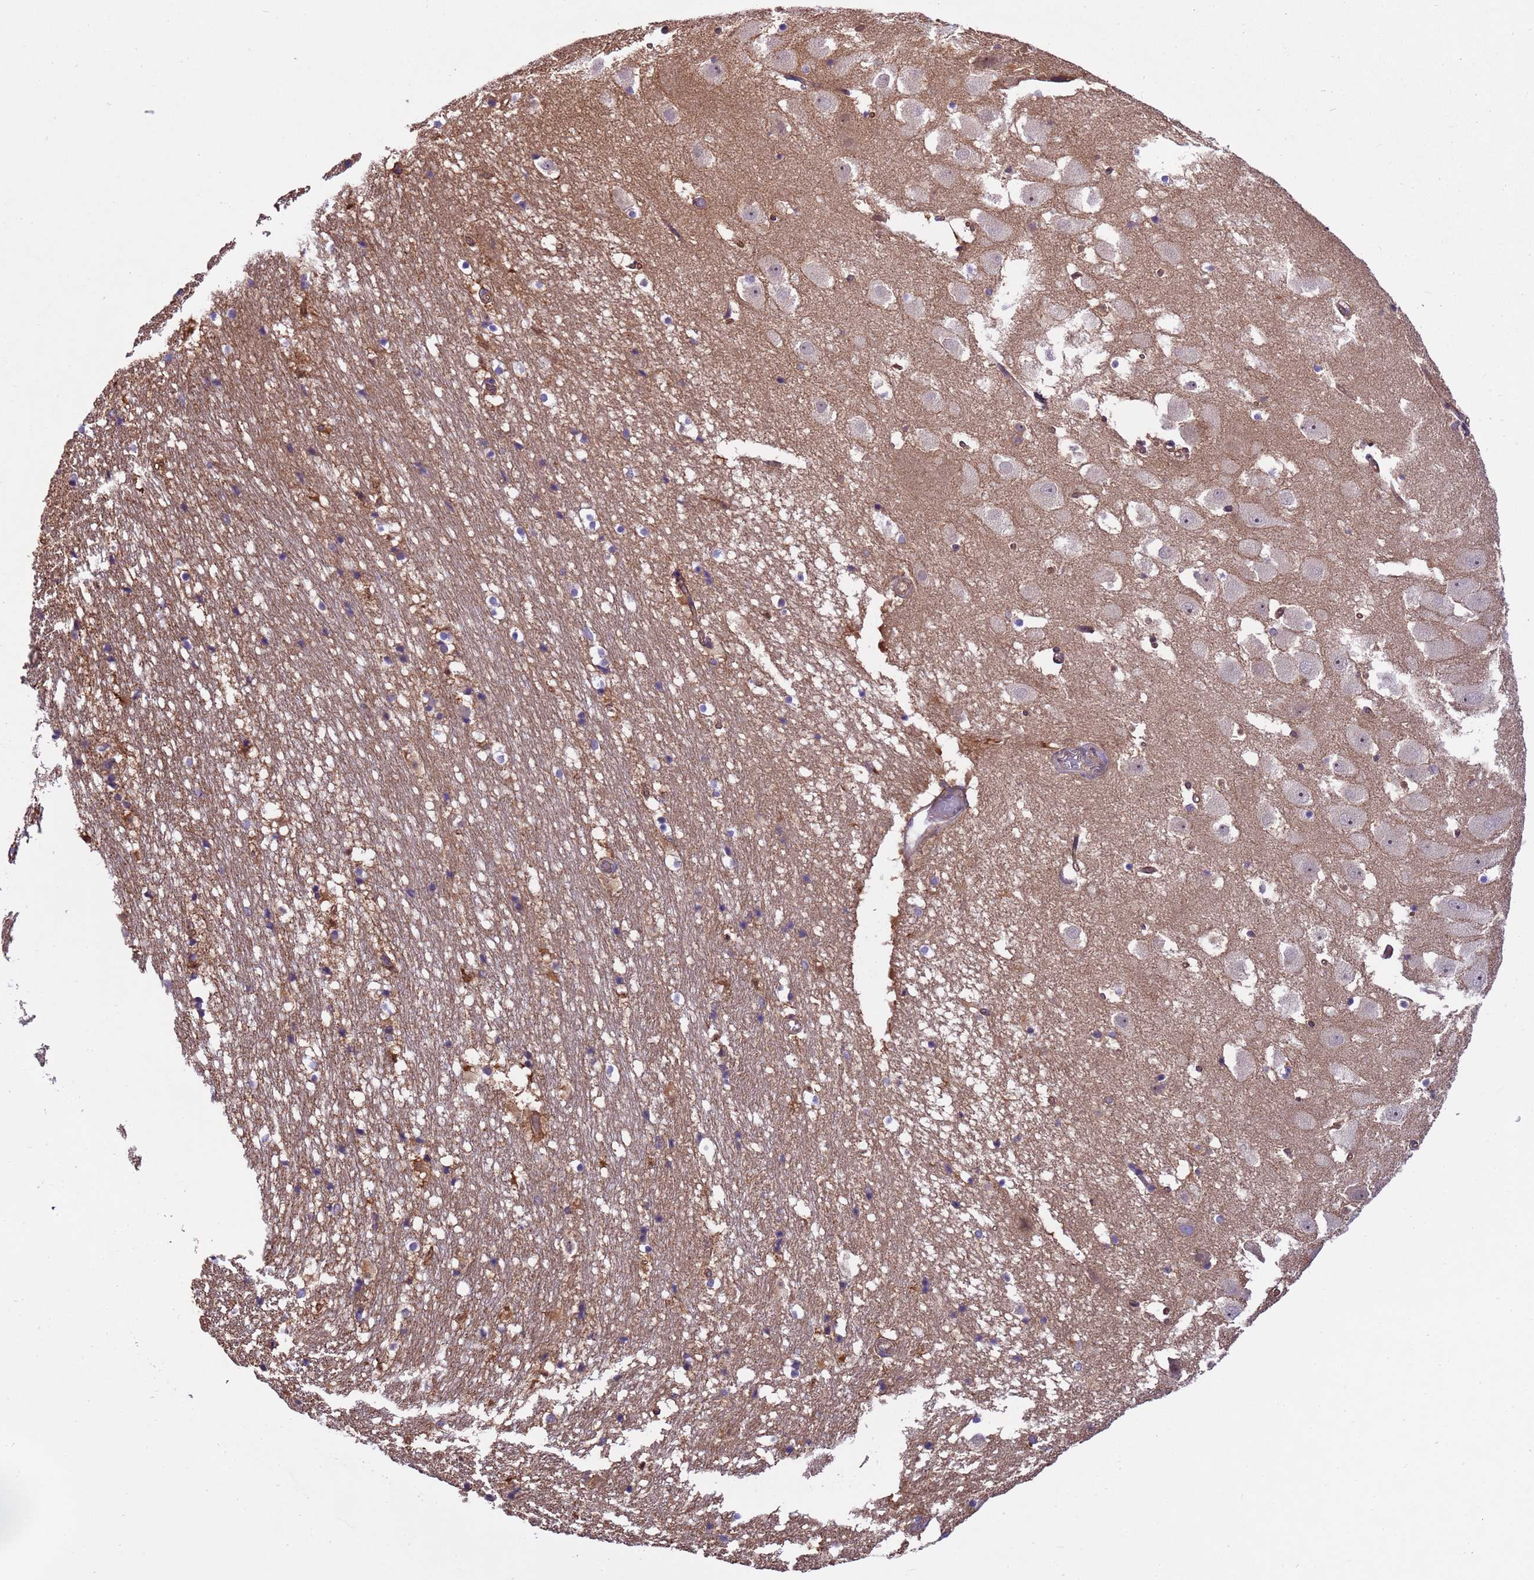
{"staining": {"intensity": "weak", "quantity": "<25%", "location": "cytoplasmic/membranous"}, "tissue": "hippocampus", "cell_type": "Glial cells", "image_type": "normal", "snomed": [{"axis": "morphology", "description": "Normal tissue, NOS"}, {"axis": "topography", "description": "Hippocampus"}], "caption": "The histopathology image displays no significant staining in glial cells of hippocampus.", "gene": "SMCO3", "patient": {"sex": "female", "age": 52}}